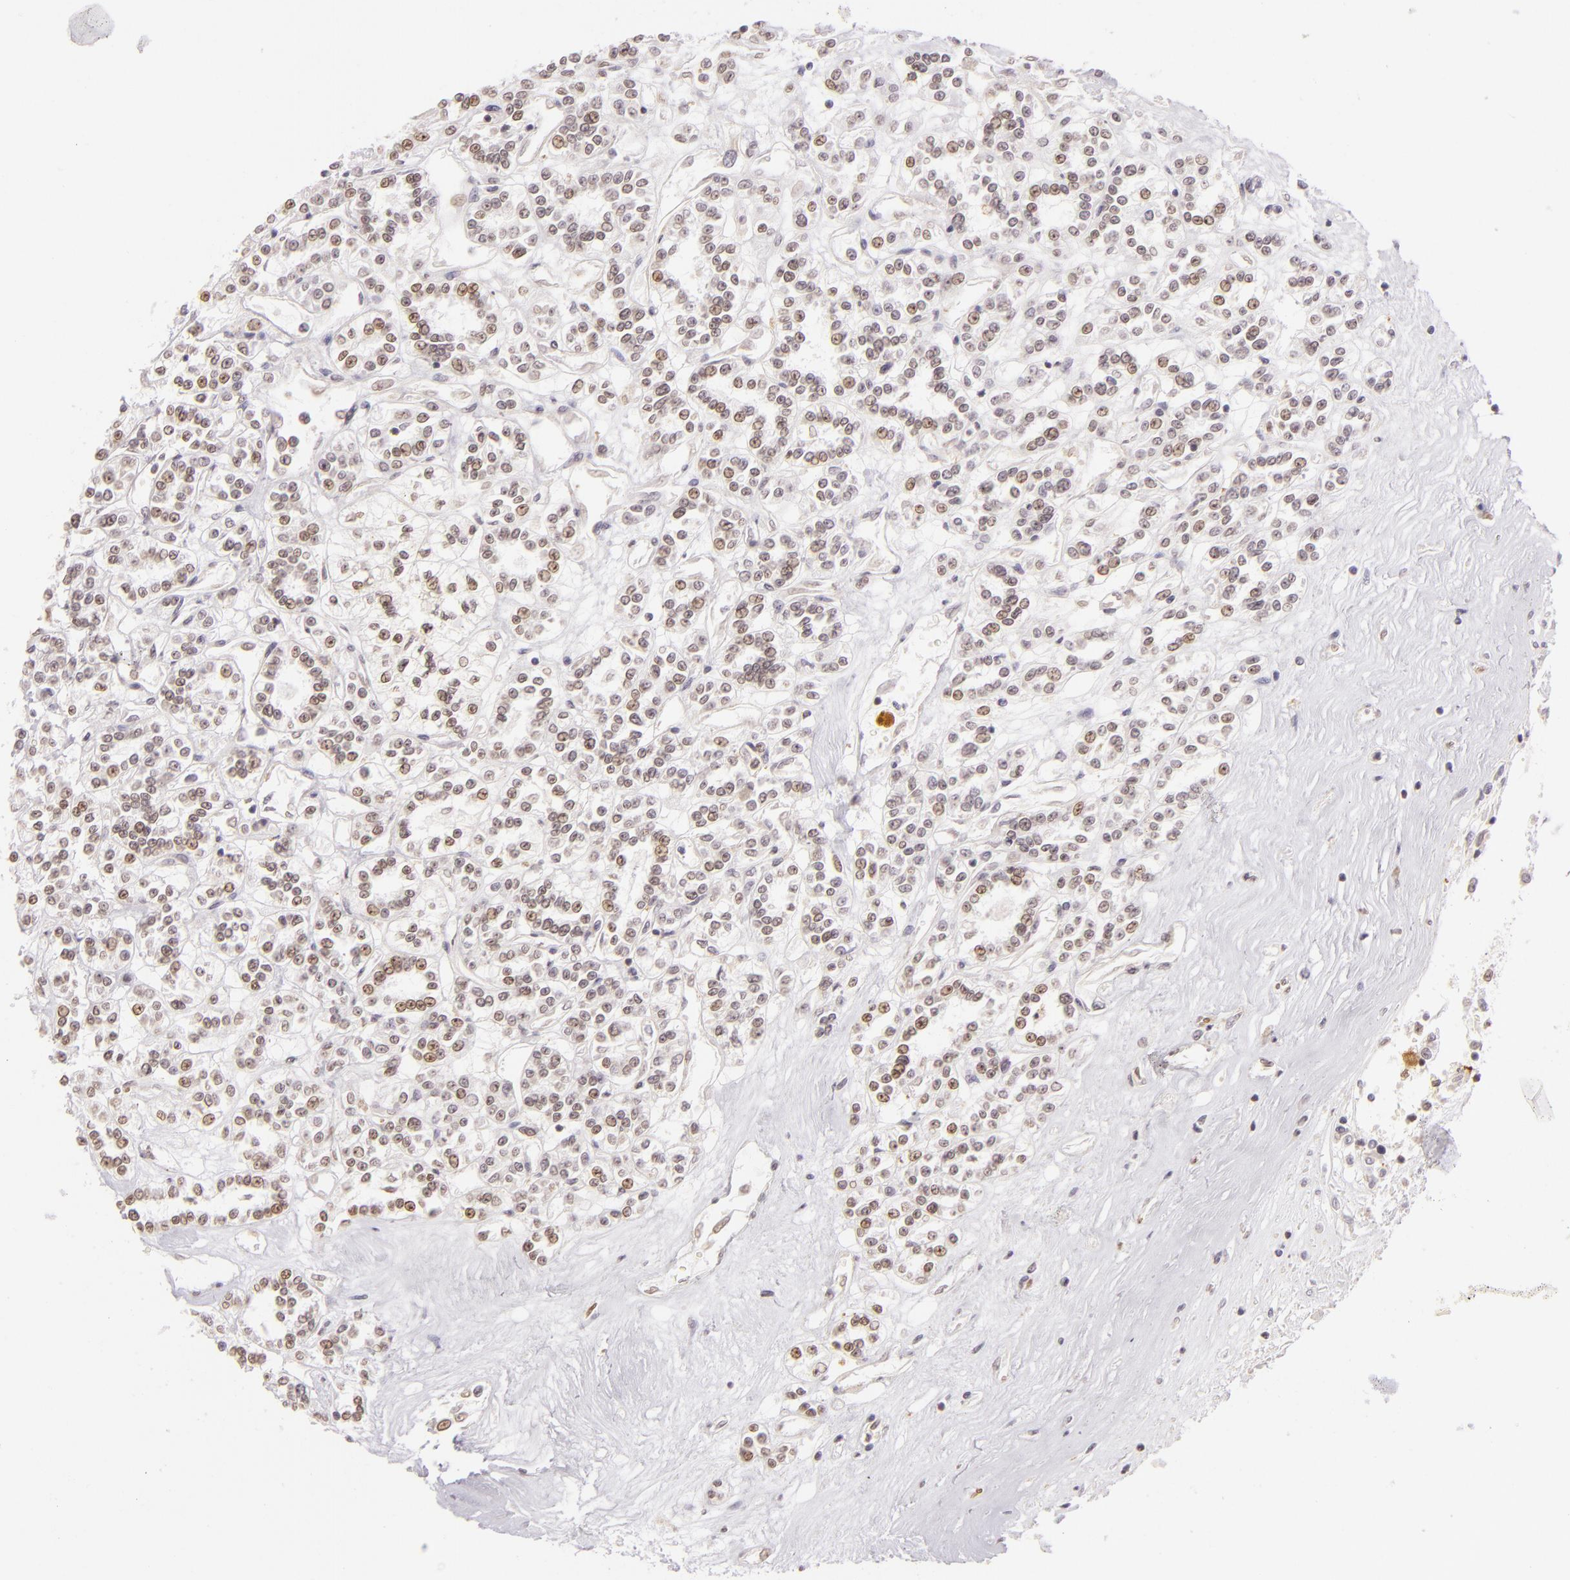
{"staining": {"intensity": "weak", "quantity": "<25%", "location": "nuclear"}, "tissue": "renal cancer", "cell_type": "Tumor cells", "image_type": "cancer", "snomed": [{"axis": "morphology", "description": "Adenocarcinoma, NOS"}, {"axis": "topography", "description": "Kidney"}], "caption": "This is a histopathology image of immunohistochemistry staining of renal cancer, which shows no staining in tumor cells.", "gene": "IMPDH1", "patient": {"sex": "female", "age": 76}}